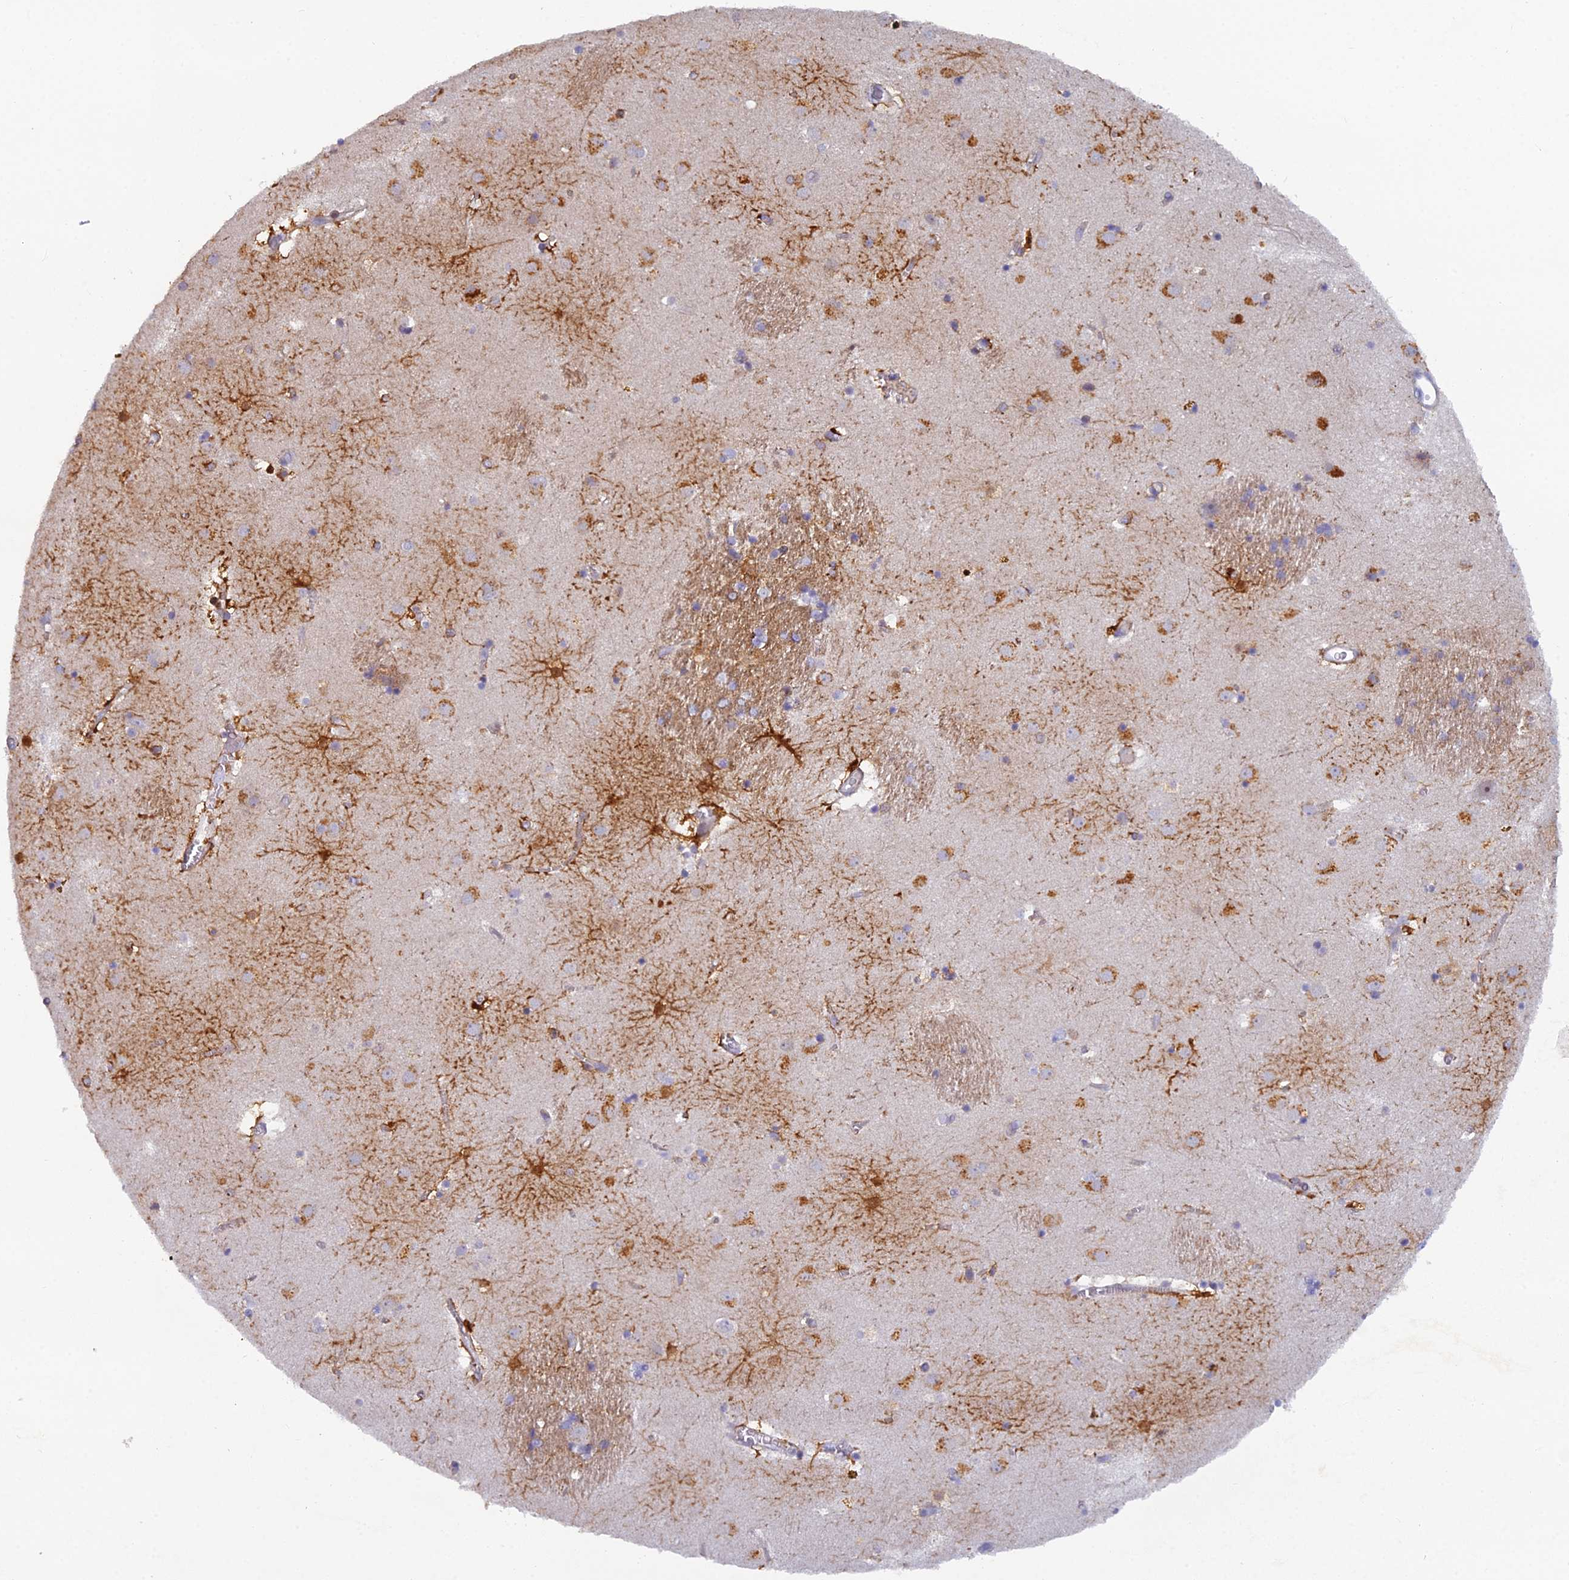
{"staining": {"intensity": "moderate", "quantity": "25%-75%", "location": "cytoplasmic/membranous"}, "tissue": "caudate", "cell_type": "Glial cells", "image_type": "normal", "snomed": [{"axis": "morphology", "description": "Normal tissue, NOS"}, {"axis": "topography", "description": "Lateral ventricle wall"}], "caption": "Protein staining demonstrates moderate cytoplasmic/membranous staining in about 25%-75% of glial cells in benign caudate.", "gene": "B9D2", "patient": {"sex": "male", "age": 70}}